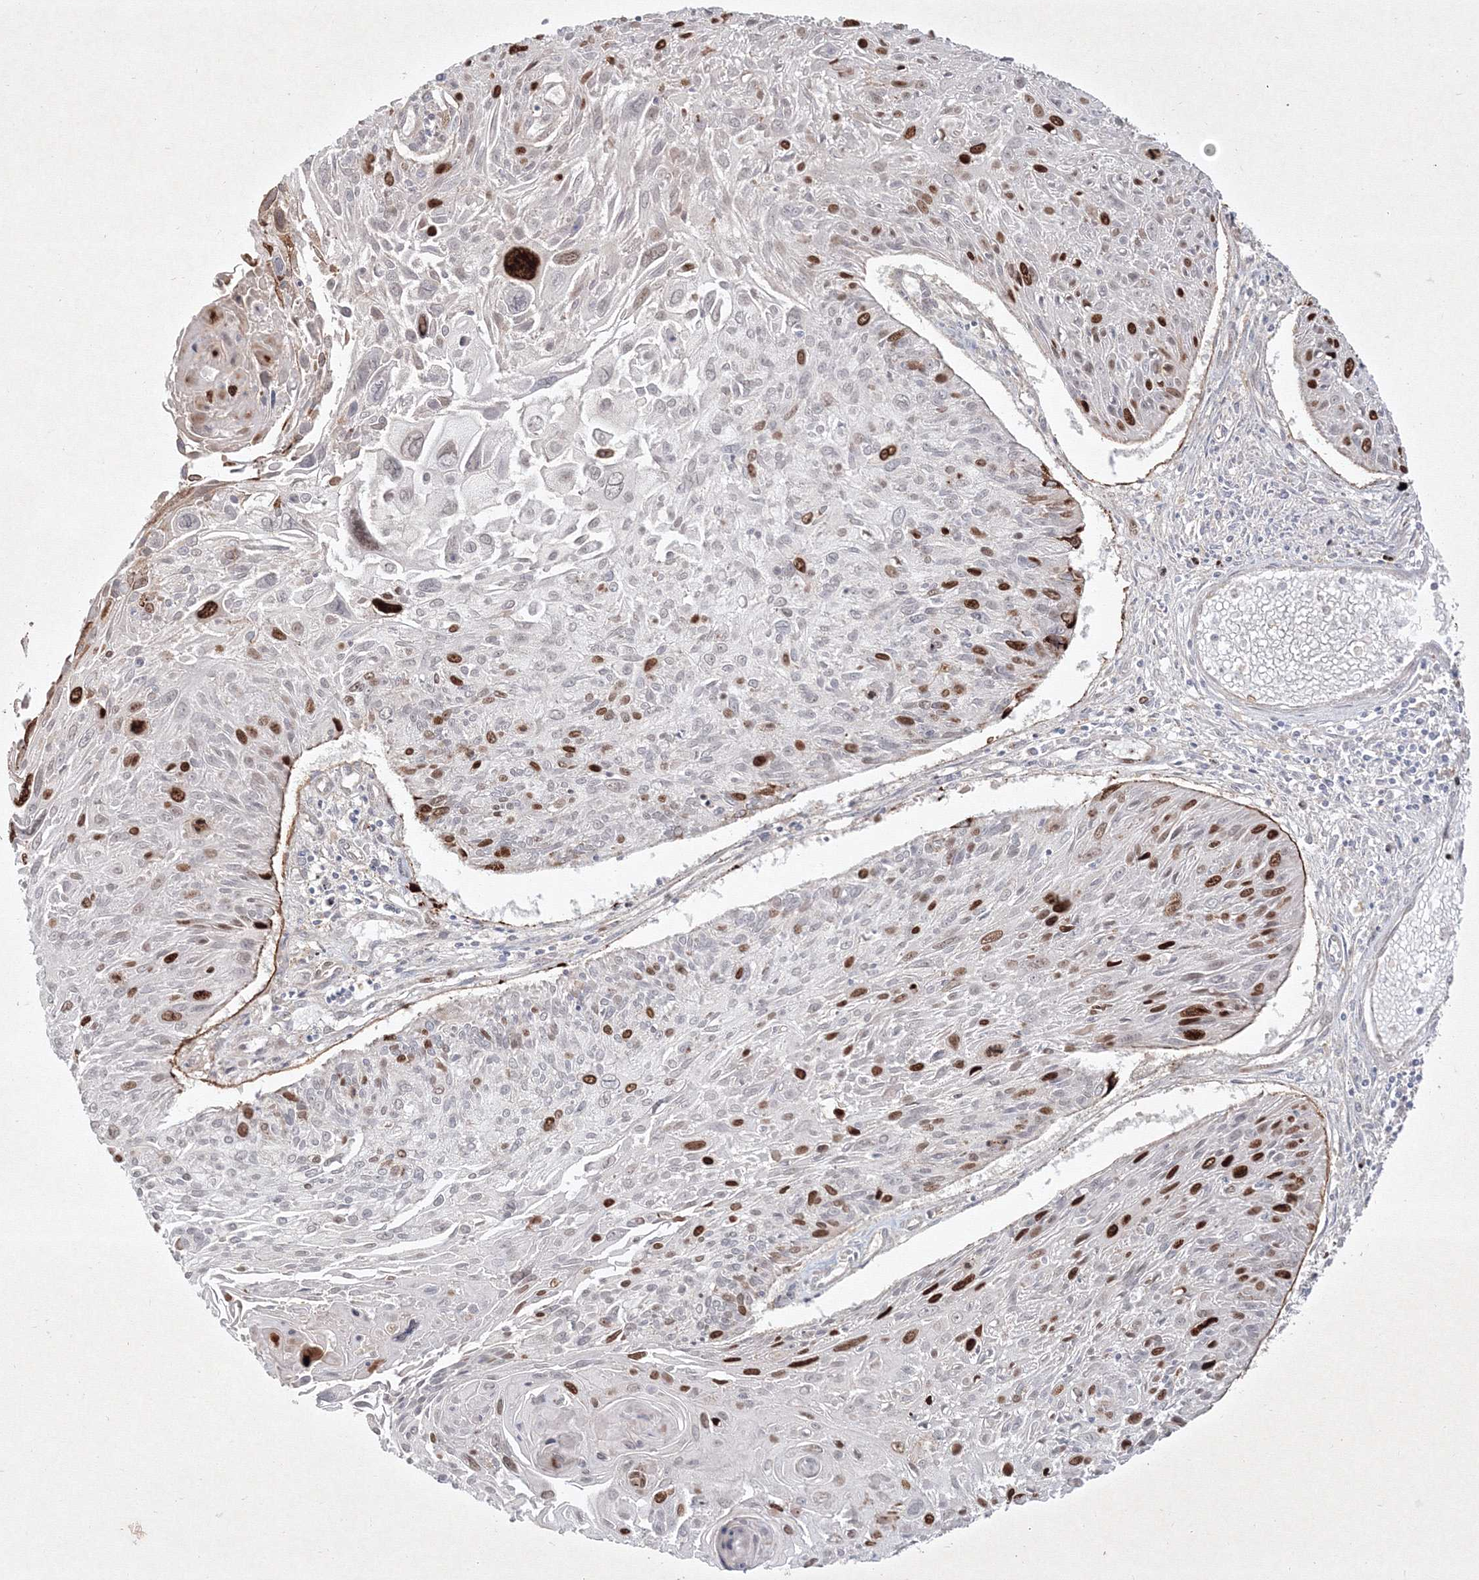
{"staining": {"intensity": "strong", "quantity": "<25%", "location": "nuclear"}, "tissue": "cervical cancer", "cell_type": "Tumor cells", "image_type": "cancer", "snomed": [{"axis": "morphology", "description": "Squamous cell carcinoma, NOS"}, {"axis": "topography", "description": "Cervix"}], "caption": "Immunohistochemistry (IHC) image of human cervical cancer (squamous cell carcinoma) stained for a protein (brown), which shows medium levels of strong nuclear expression in about <25% of tumor cells.", "gene": "KIF20A", "patient": {"sex": "female", "age": 51}}